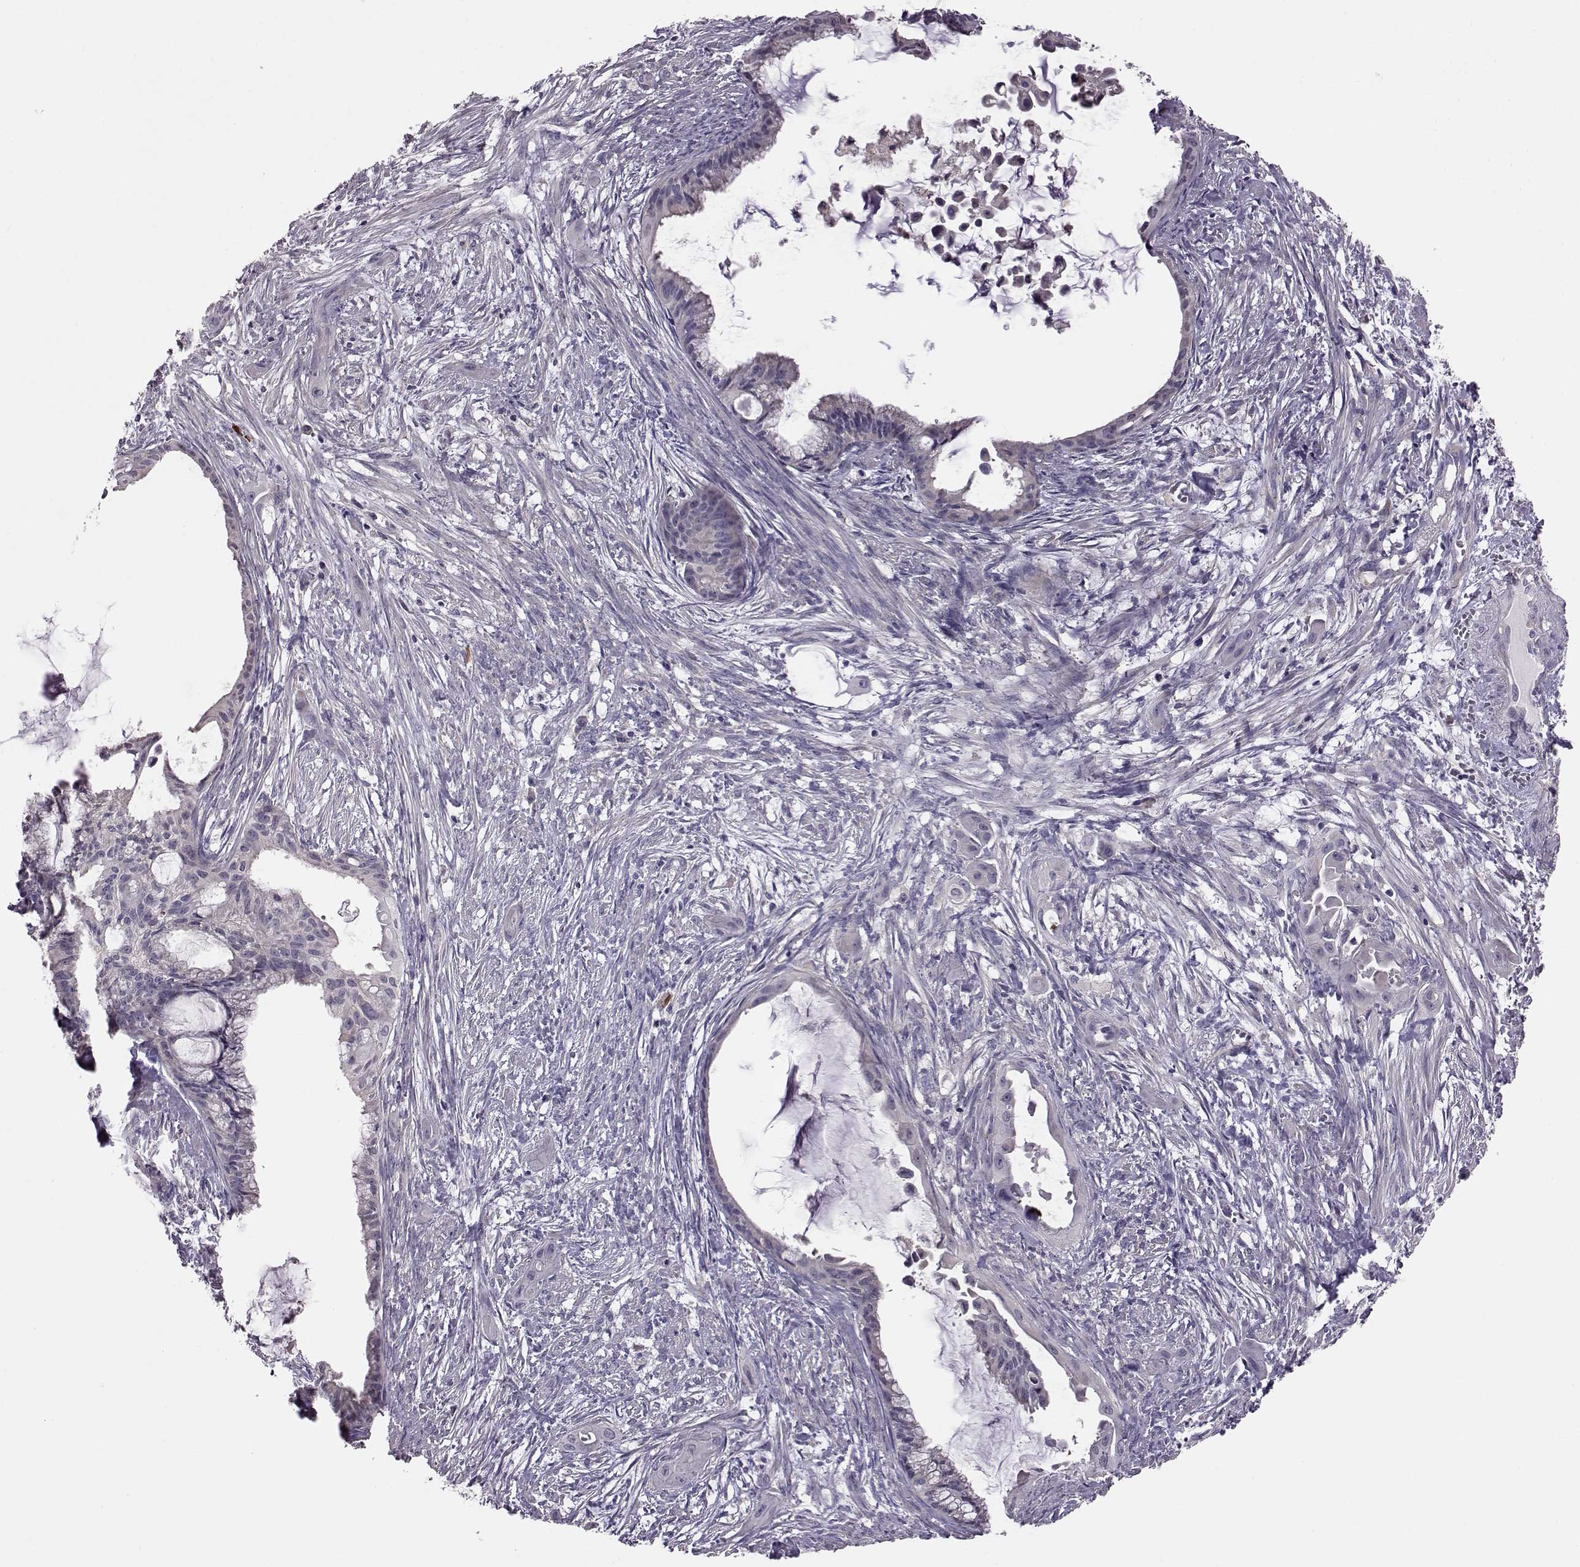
{"staining": {"intensity": "negative", "quantity": "none", "location": "none"}, "tissue": "endometrial cancer", "cell_type": "Tumor cells", "image_type": "cancer", "snomed": [{"axis": "morphology", "description": "Adenocarcinoma, NOS"}, {"axis": "topography", "description": "Endometrium"}], "caption": "Immunohistochemical staining of human adenocarcinoma (endometrial) reveals no significant expression in tumor cells.", "gene": "ADGRG2", "patient": {"sex": "female", "age": 86}}